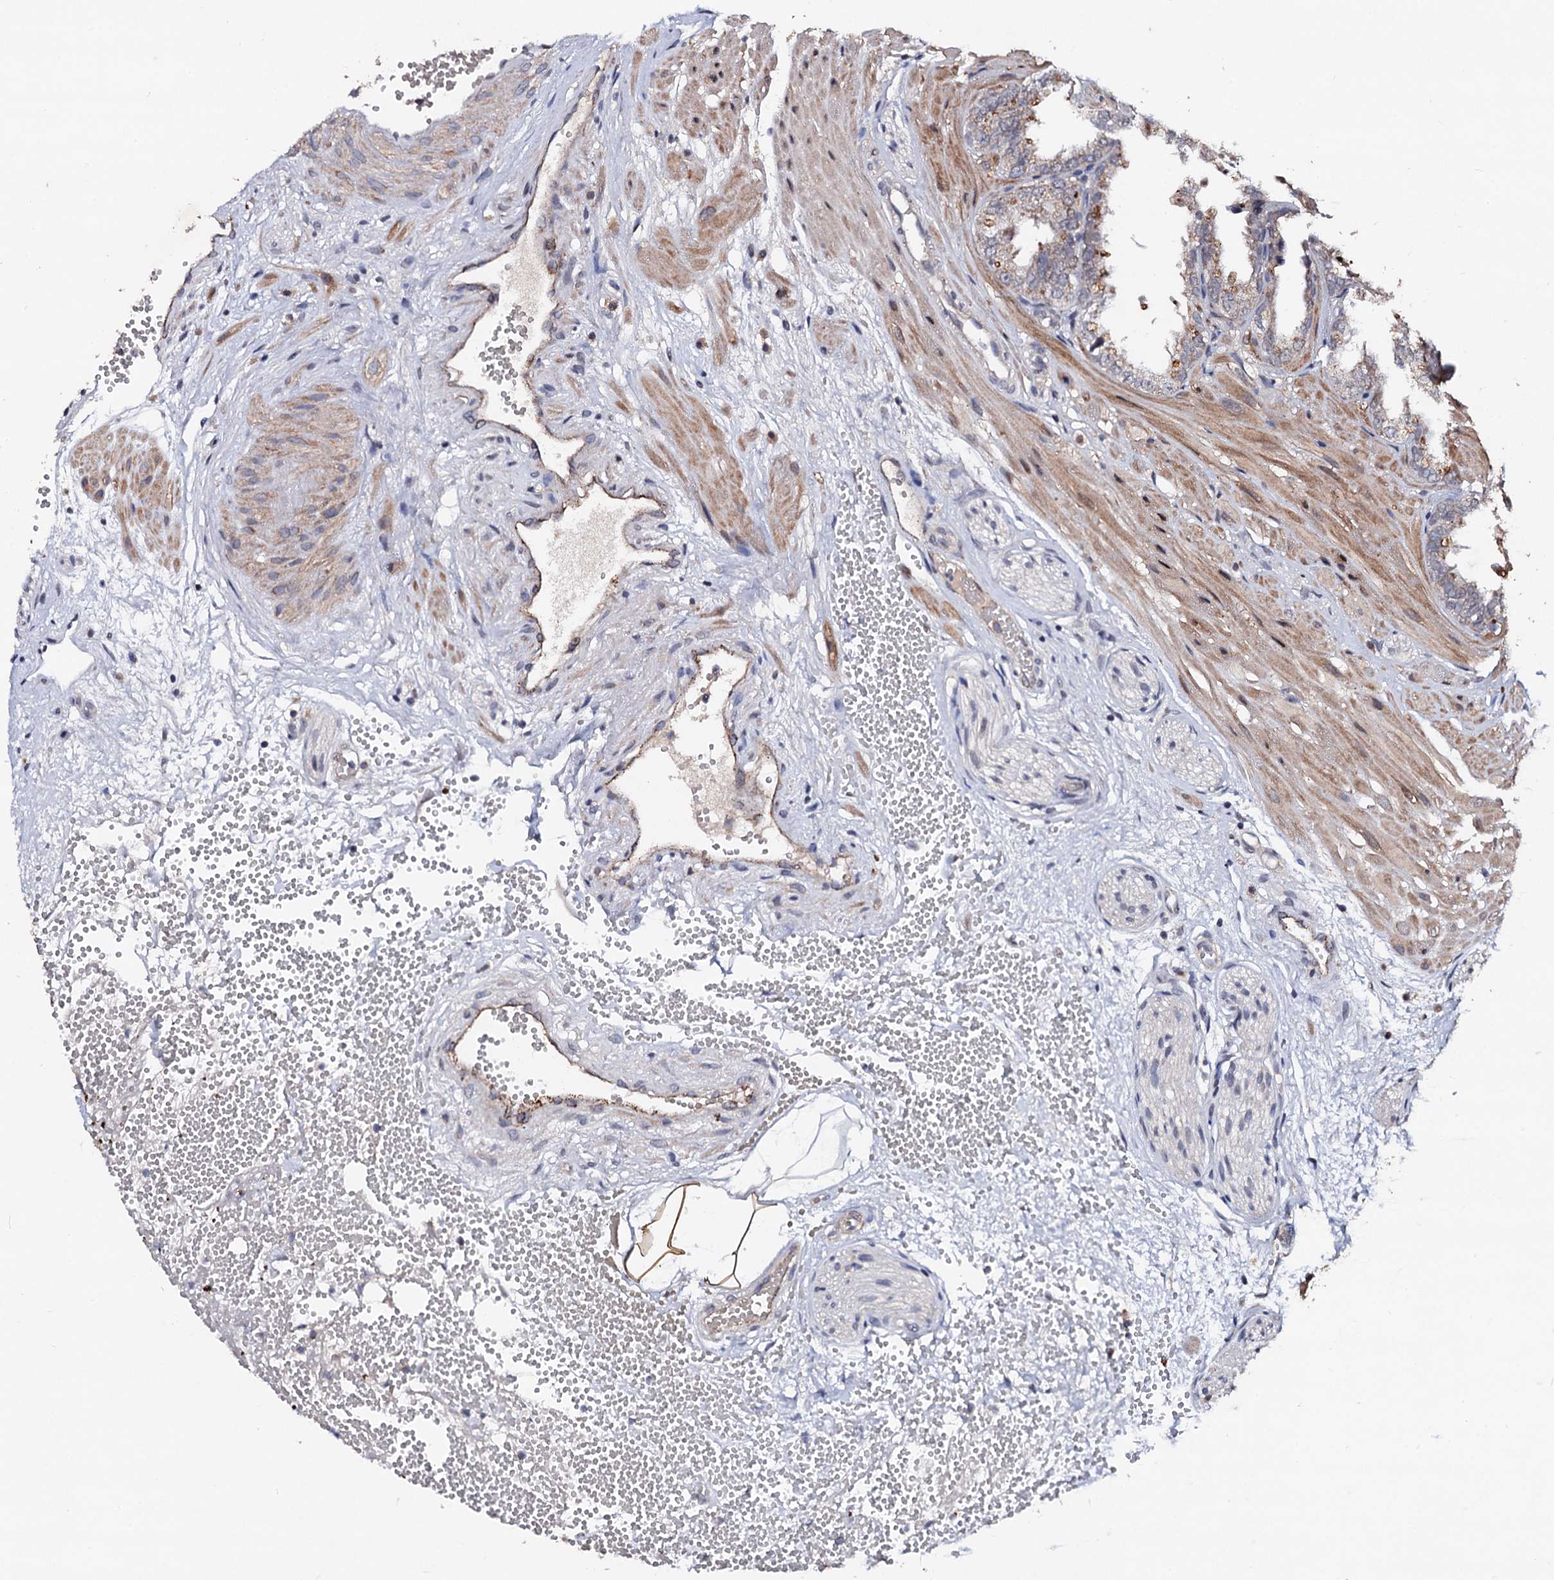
{"staining": {"intensity": "weak", "quantity": "<25%", "location": "cytoplasmic/membranous"}, "tissue": "seminal vesicle", "cell_type": "Glandular cells", "image_type": "normal", "snomed": [{"axis": "morphology", "description": "Normal tissue, NOS"}, {"axis": "topography", "description": "Prostate"}, {"axis": "topography", "description": "Seminal veicle"}], "caption": "Immunohistochemistry (IHC) micrograph of benign human seminal vesicle stained for a protein (brown), which shows no staining in glandular cells. The staining is performed using DAB brown chromogen with nuclei counter-stained in using hematoxylin.", "gene": "PPTC7", "patient": {"sex": "male", "age": 51}}